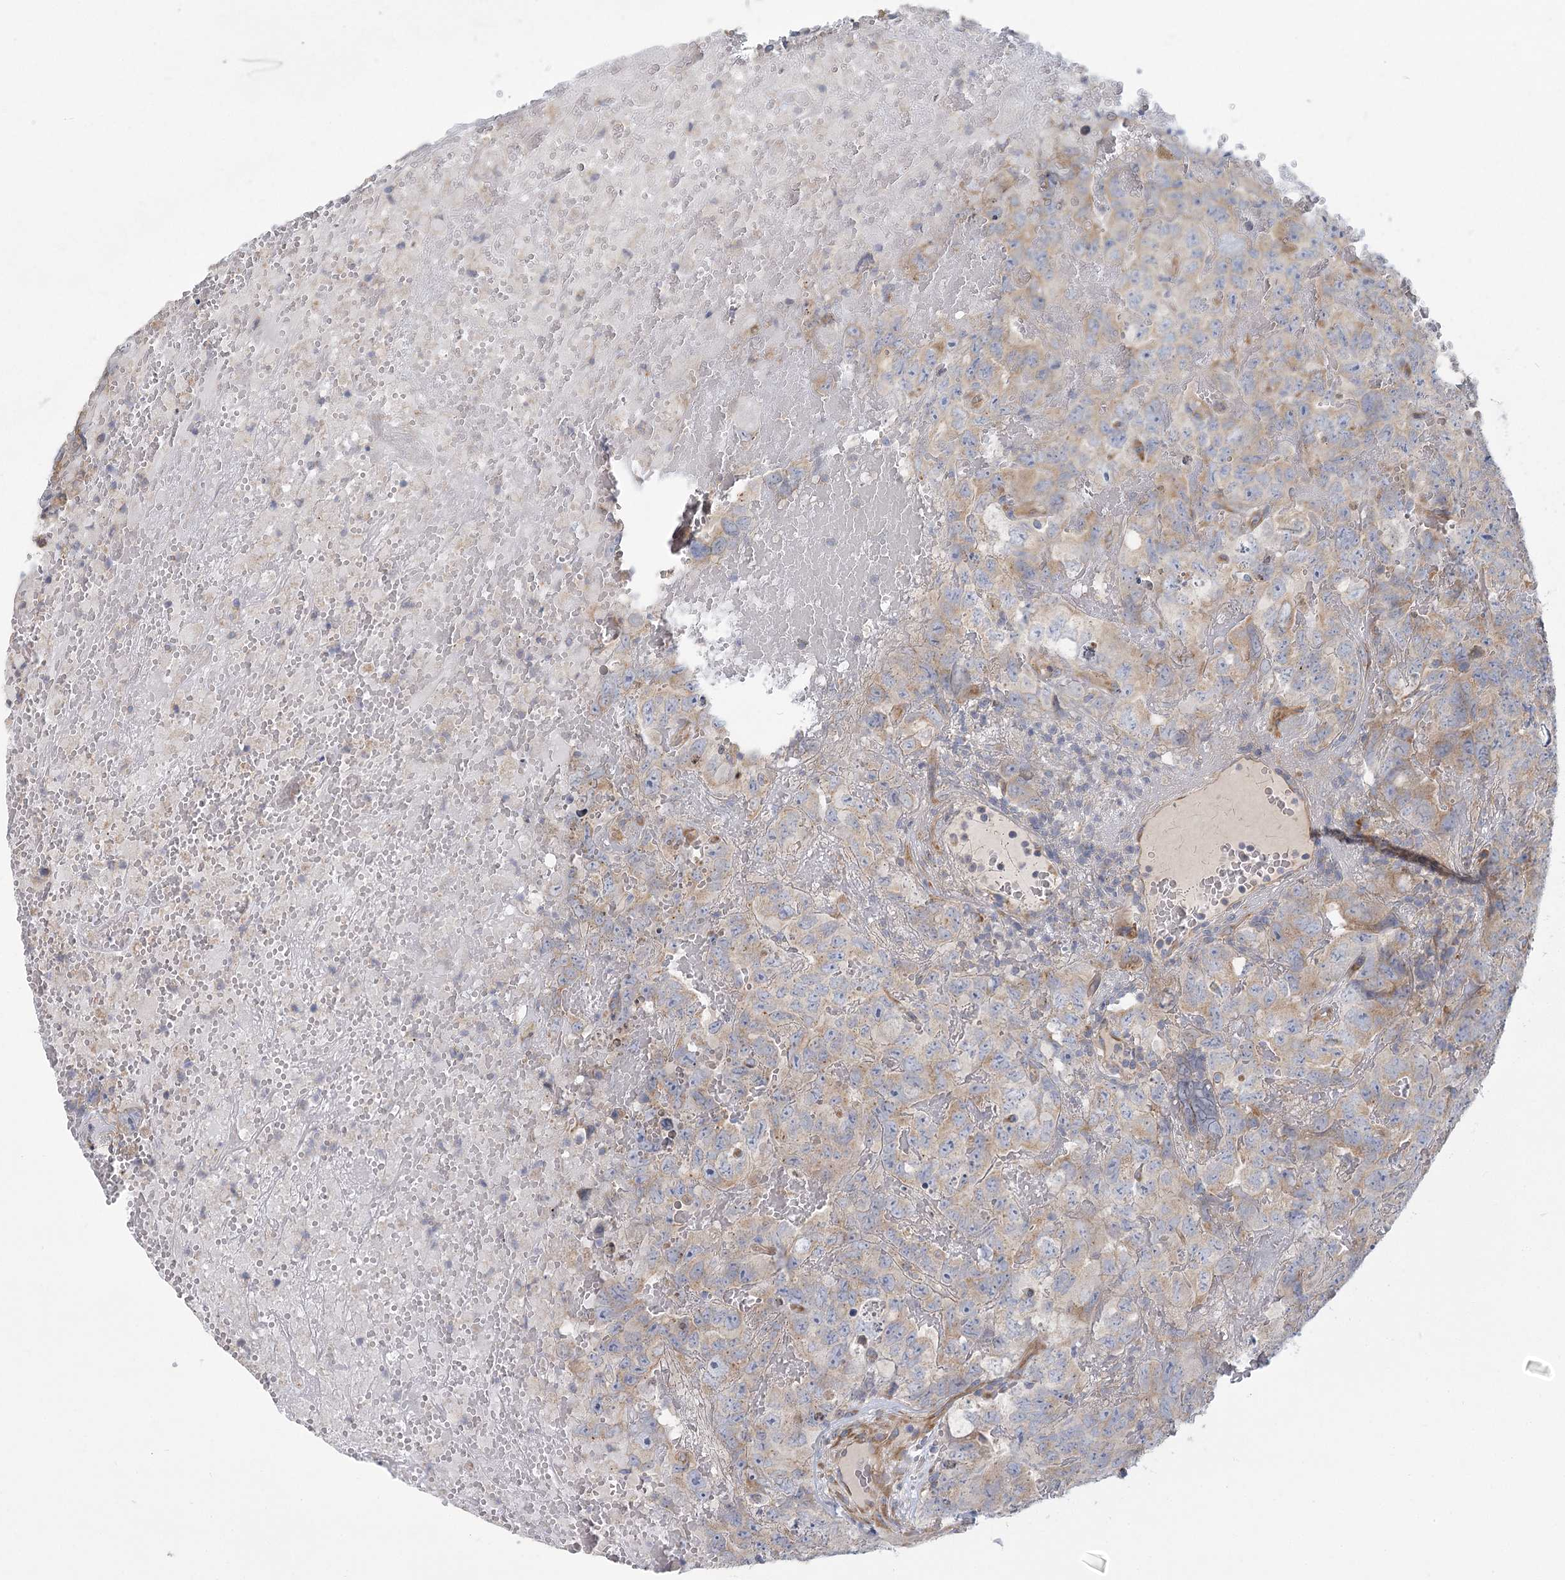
{"staining": {"intensity": "weak", "quantity": "25%-75%", "location": "cytoplasmic/membranous"}, "tissue": "testis cancer", "cell_type": "Tumor cells", "image_type": "cancer", "snomed": [{"axis": "morphology", "description": "Carcinoma, Embryonal, NOS"}, {"axis": "topography", "description": "Testis"}], "caption": "Immunohistochemical staining of human embryonal carcinoma (testis) exhibits weak cytoplasmic/membranous protein expression in about 25%-75% of tumor cells.", "gene": "CNTLN", "patient": {"sex": "male", "age": 45}}